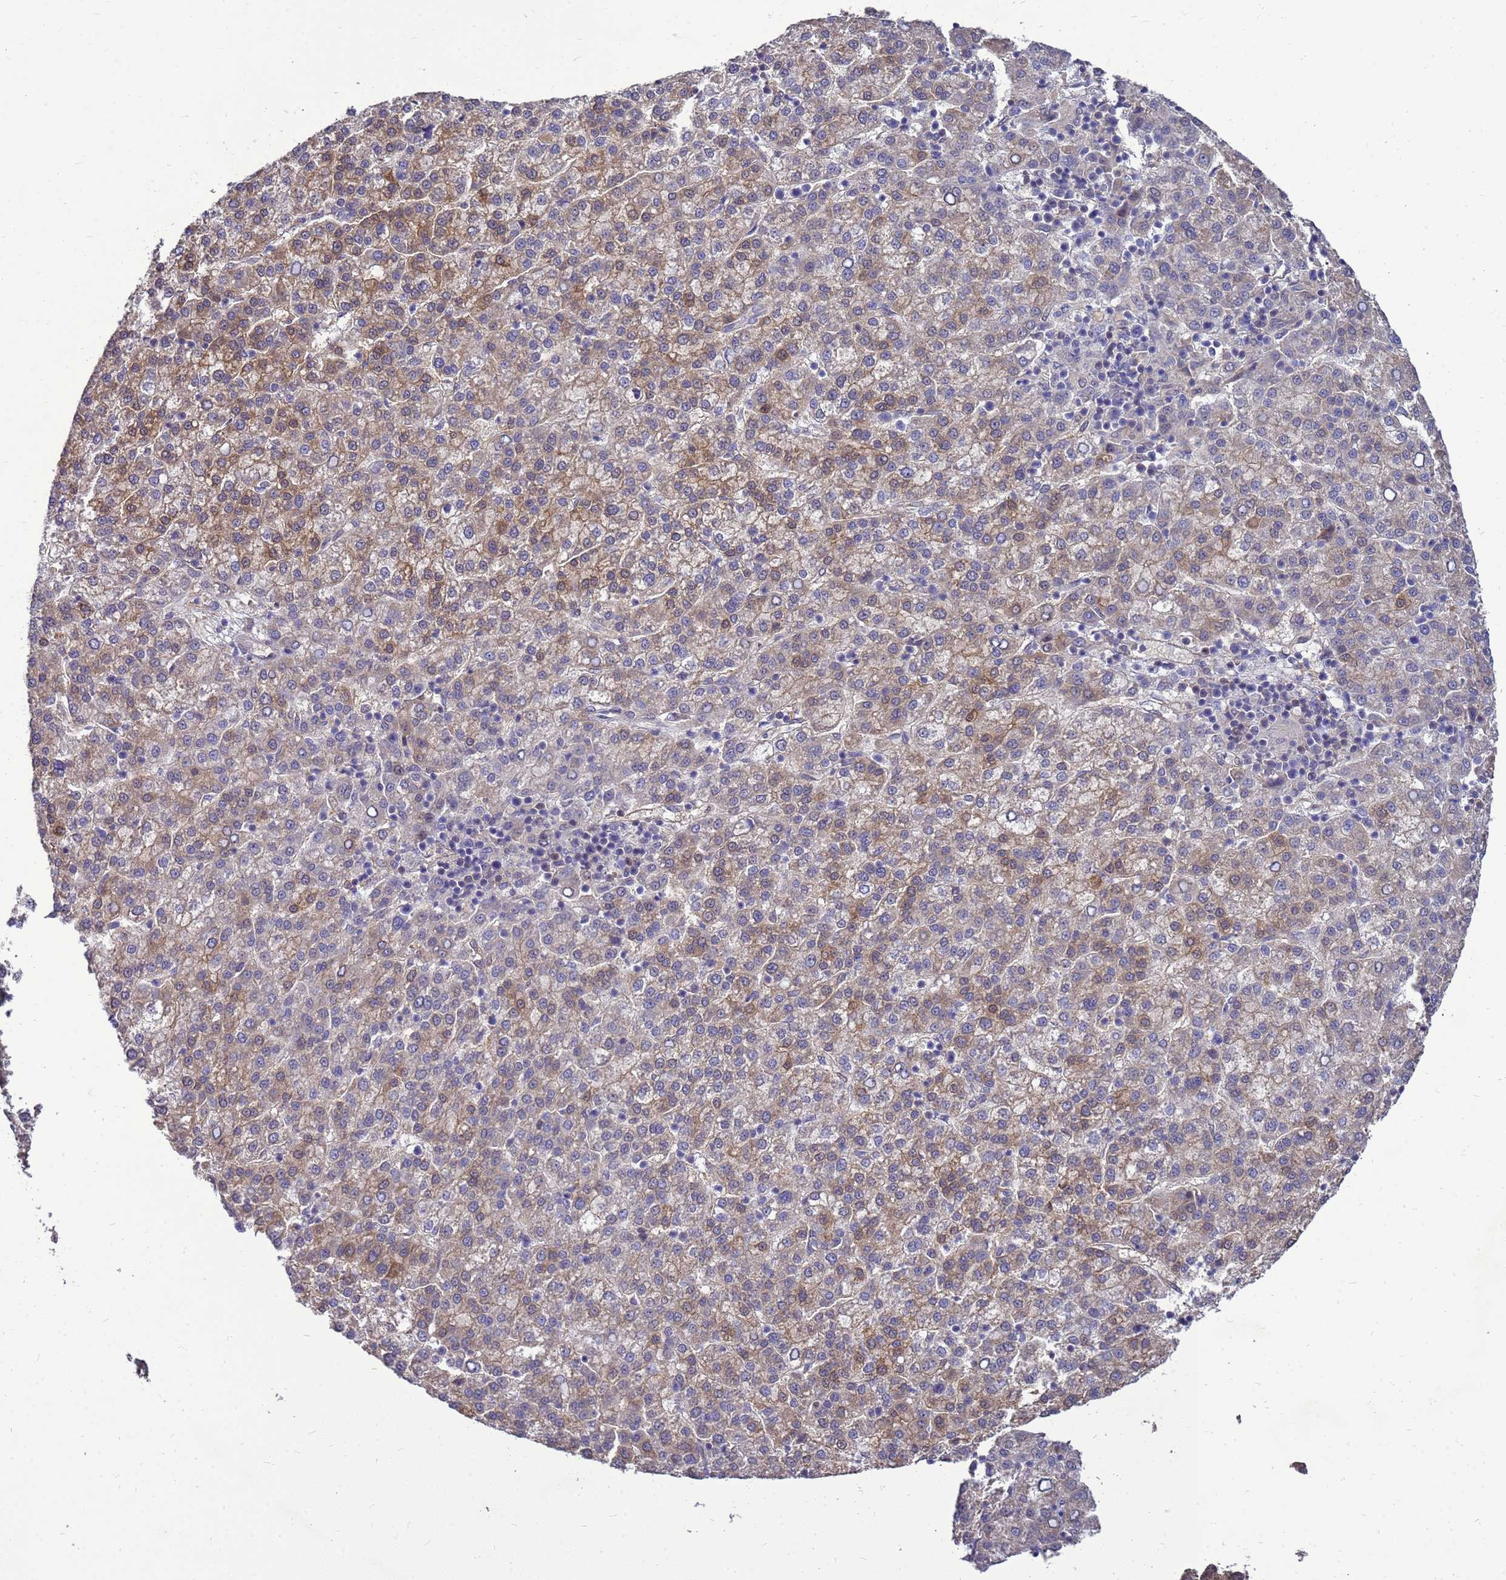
{"staining": {"intensity": "moderate", "quantity": "25%-75%", "location": "cytoplasmic/membranous,nuclear"}, "tissue": "liver cancer", "cell_type": "Tumor cells", "image_type": "cancer", "snomed": [{"axis": "morphology", "description": "Carcinoma, Hepatocellular, NOS"}, {"axis": "topography", "description": "Liver"}], "caption": "Moderate cytoplasmic/membranous and nuclear positivity for a protein is present in approximately 25%-75% of tumor cells of liver hepatocellular carcinoma using IHC.", "gene": "EIF4EBP3", "patient": {"sex": "female", "age": 58}}